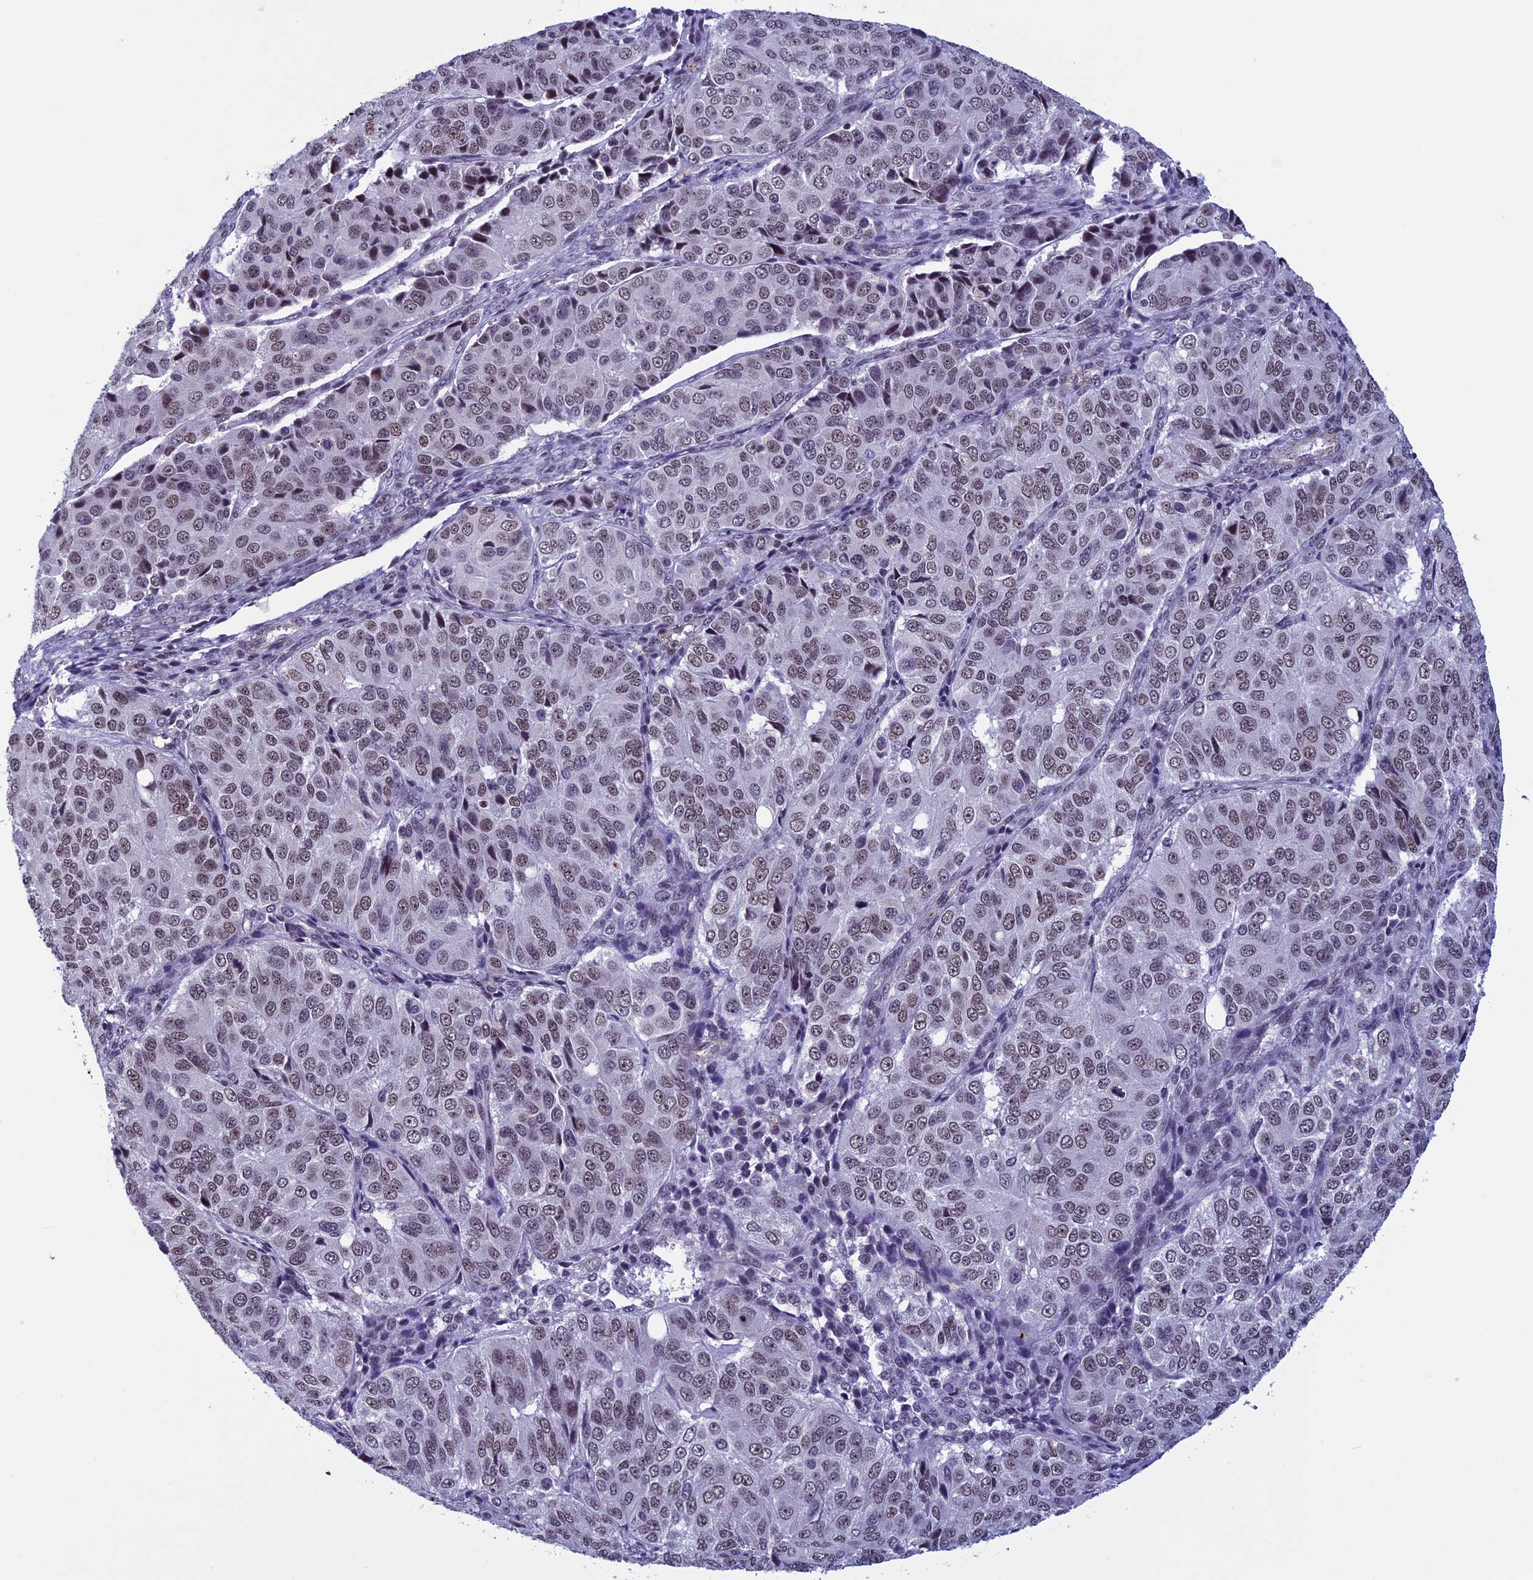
{"staining": {"intensity": "weak", "quantity": ">75%", "location": "nuclear"}, "tissue": "ovarian cancer", "cell_type": "Tumor cells", "image_type": "cancer", "snomed": [{"axis": "morphology", "description": "Carcinoma, endometroid"}, {"axis": "topography", "description": "Ovary"}], "caption": "Immunohistochemistry image of neoplastic tissue: ovarian cancer (endometroid carcinoma) stained using IHC exhibits low levels of weak protein expression localized specifically in the nuclear of tumor cells, appearing as a nuclear brown color.", "gene": "NIPBL", "patient": {"sex": "female", "age": 51}}